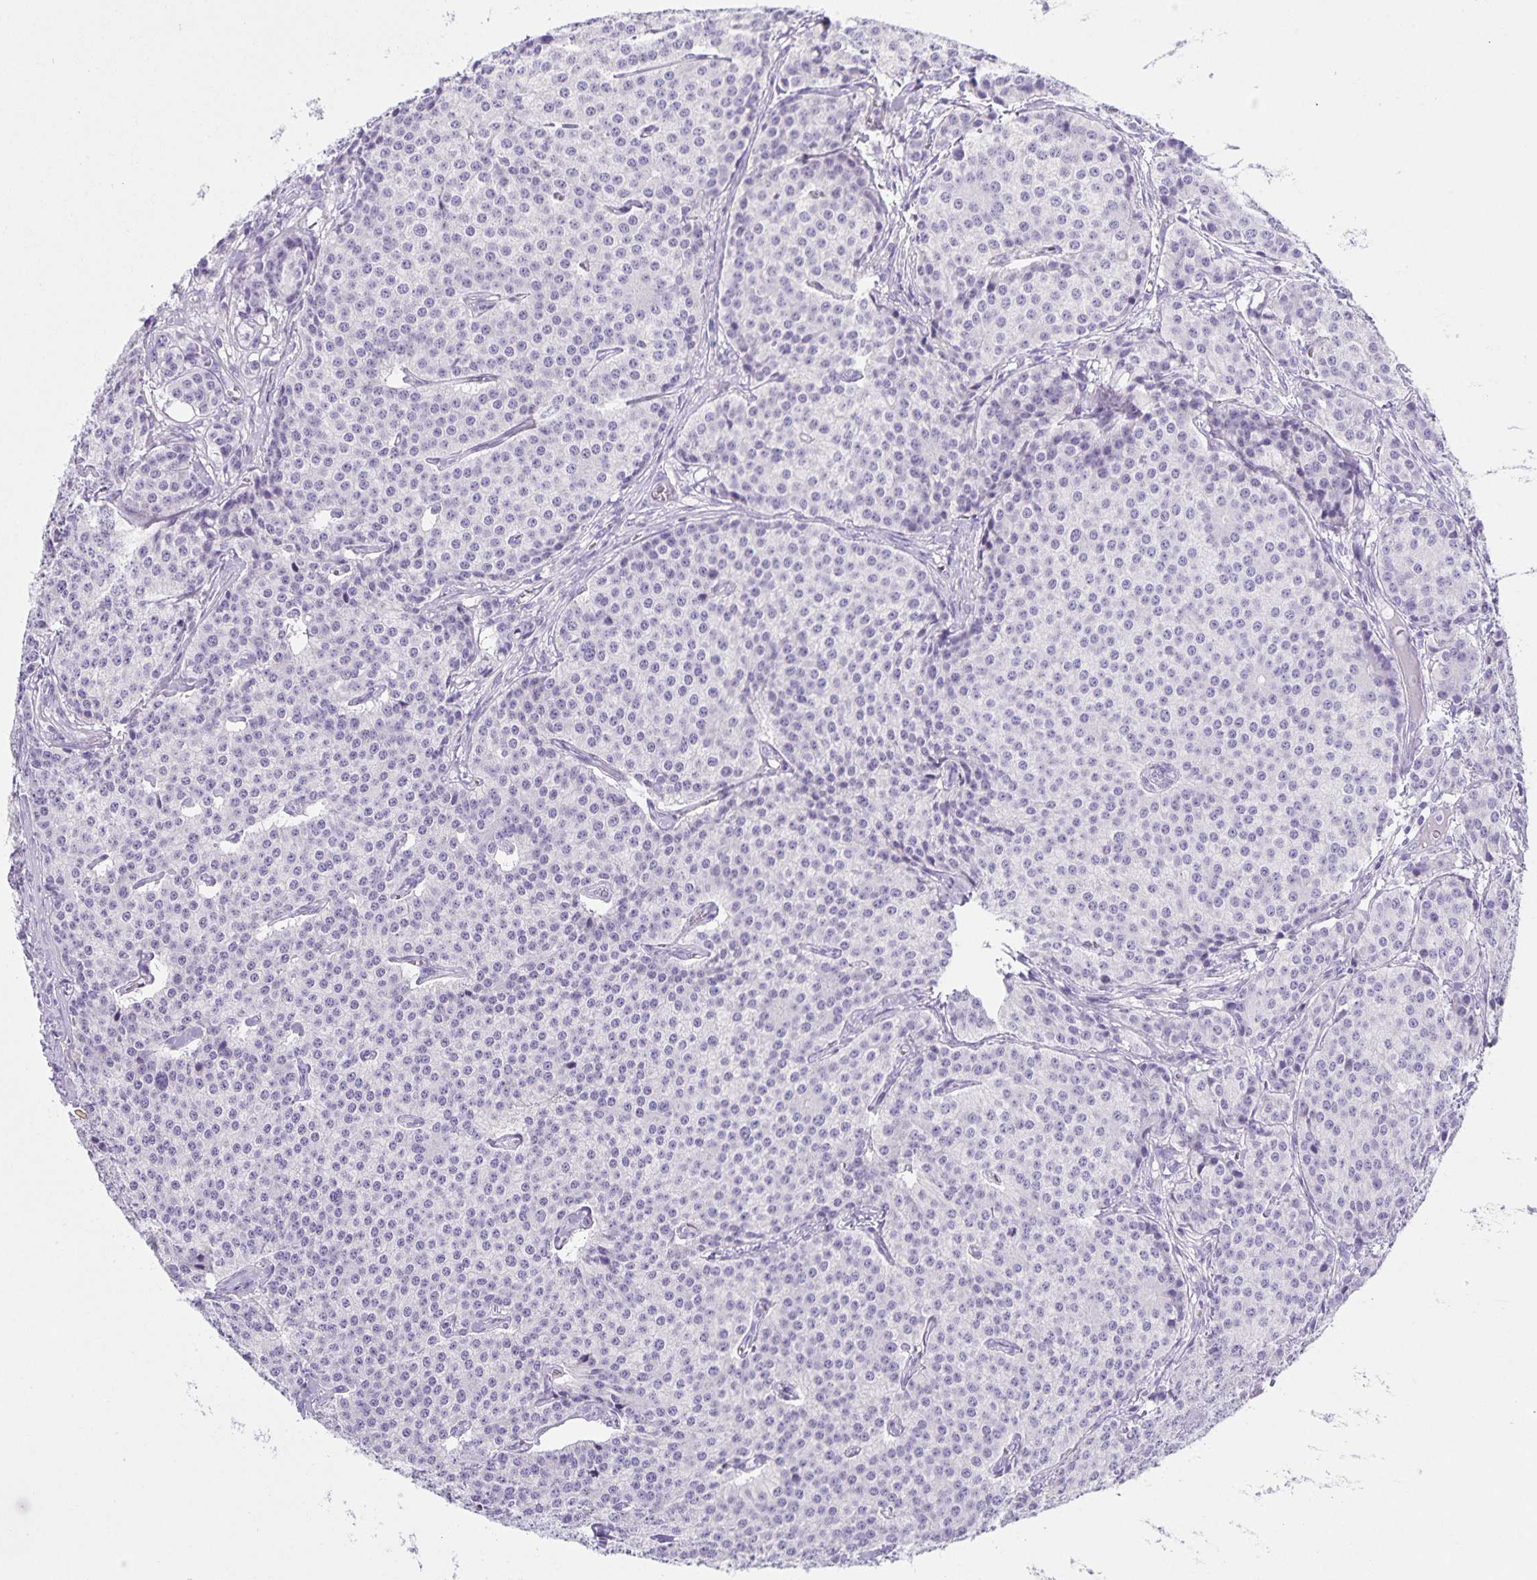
{"staining": {"intensity": "negative", "quantity": "none", "location": "none"}, "tissue": "carcinoid", "cell_type": "Tumor cells", "image_type": "cancer", "snomed": [{"axis": "morphology", "description": "Carcinoid, malignant, NOS"}, {"axis": "topography", "description": "Small intestine"}], "caption": "Tumor cells are negative for brown protein staining in carcinoid.", "gene": "UBQLN3", "patient": {"sex": "female", "age": 64}}